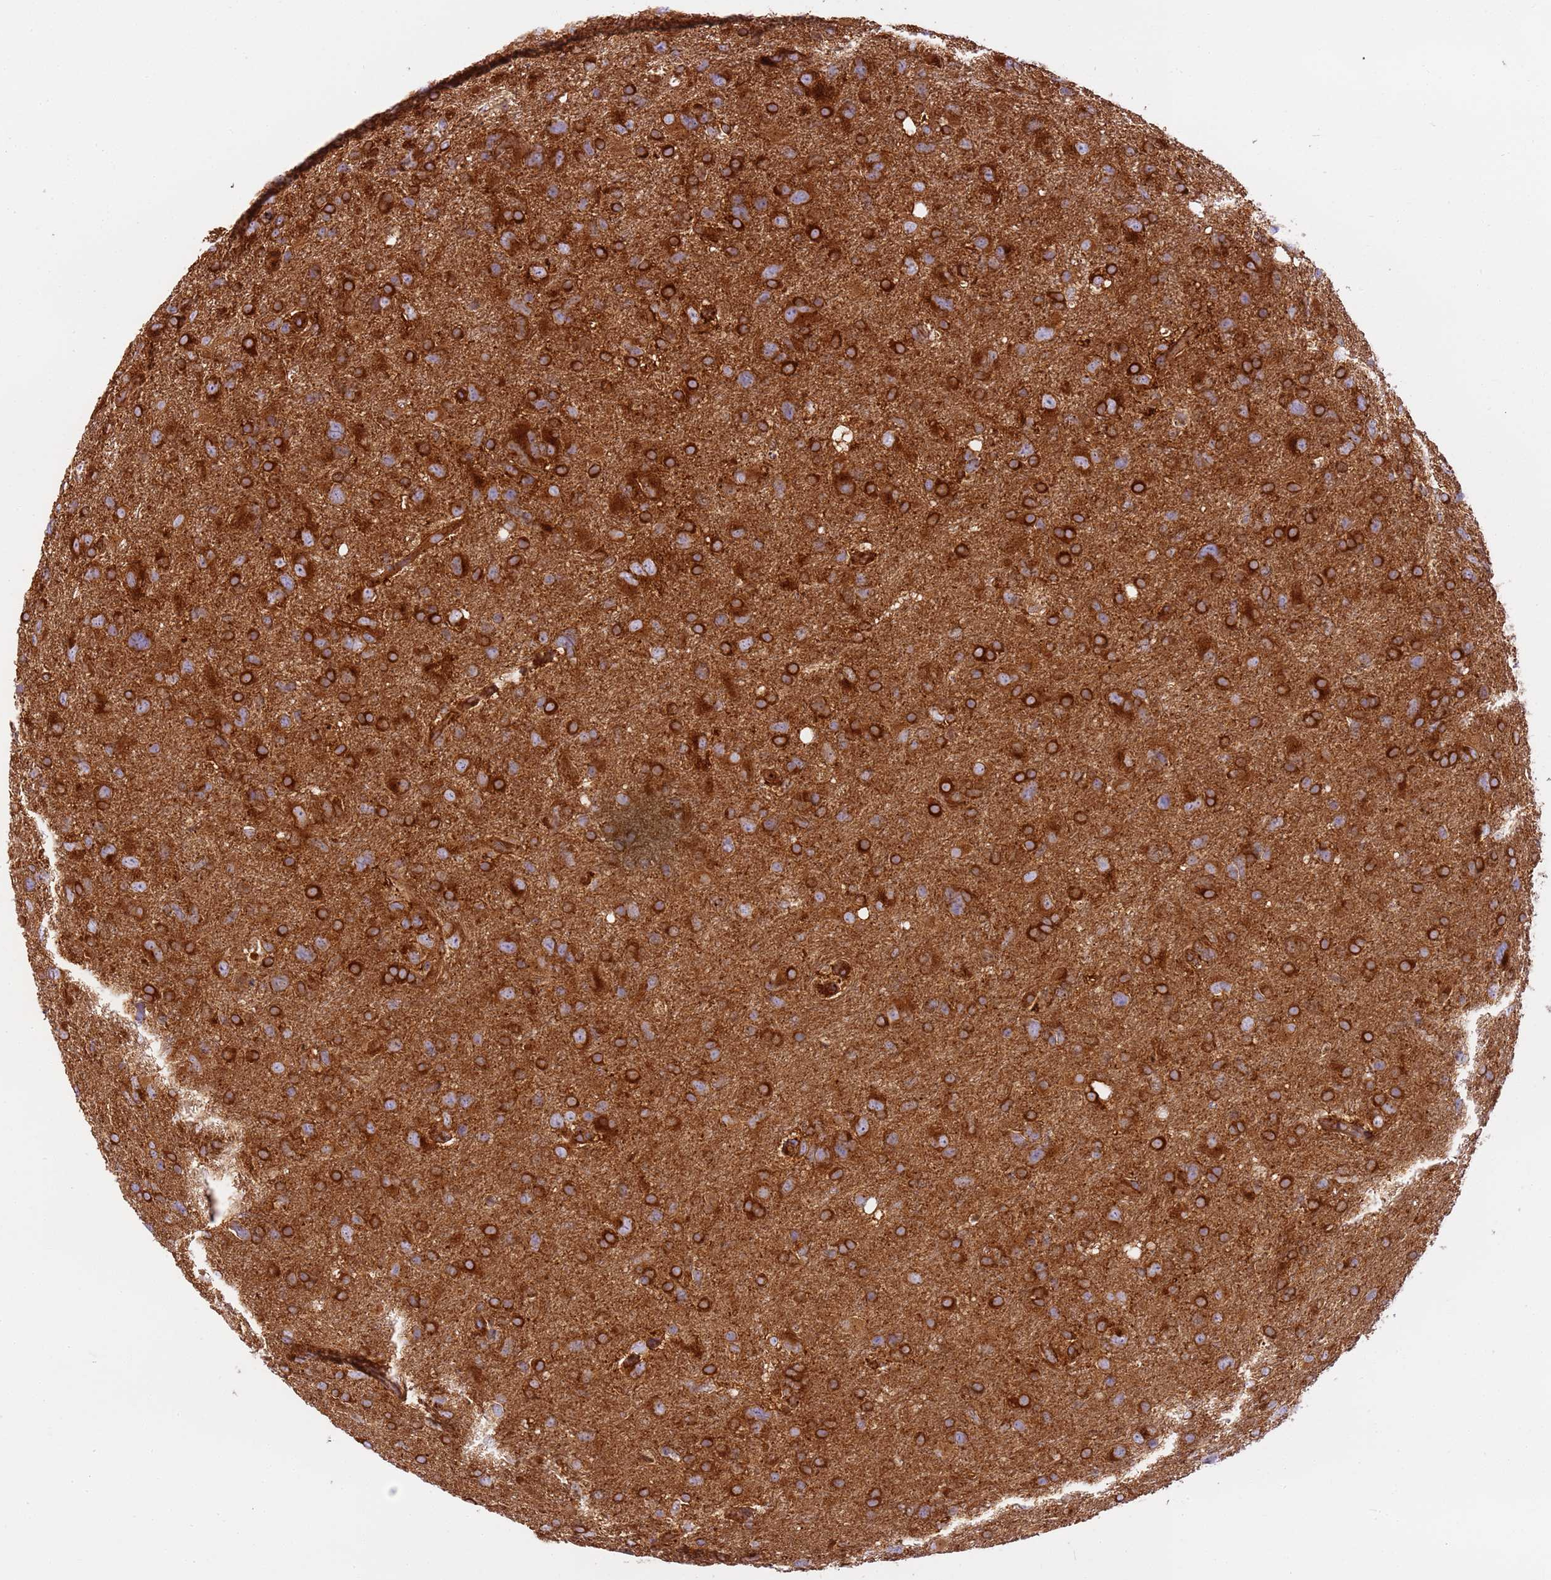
{"staining": {"intensity": "strong", "quantity": ">75%", "location": "cytoplasmic/membranous"}, "tissue": "glioma", "cell_type": "Tumor cells", "image_type": "cancer", "snomed": [{"axis": "morphology", "description": "Glioma, malignant, High grade"}, {"axis": "topography", "description": "Brain"}], "caption": "Protein staining exhibits strong cytoplasmic/membranous positivity in approximately >75% of tumor cells in glioma. (brown staining indicates protein expression, while blue staining denotes nuclei).", "gene": "DYNC1I2", "patient": {"sex": "male", "age": 61}}